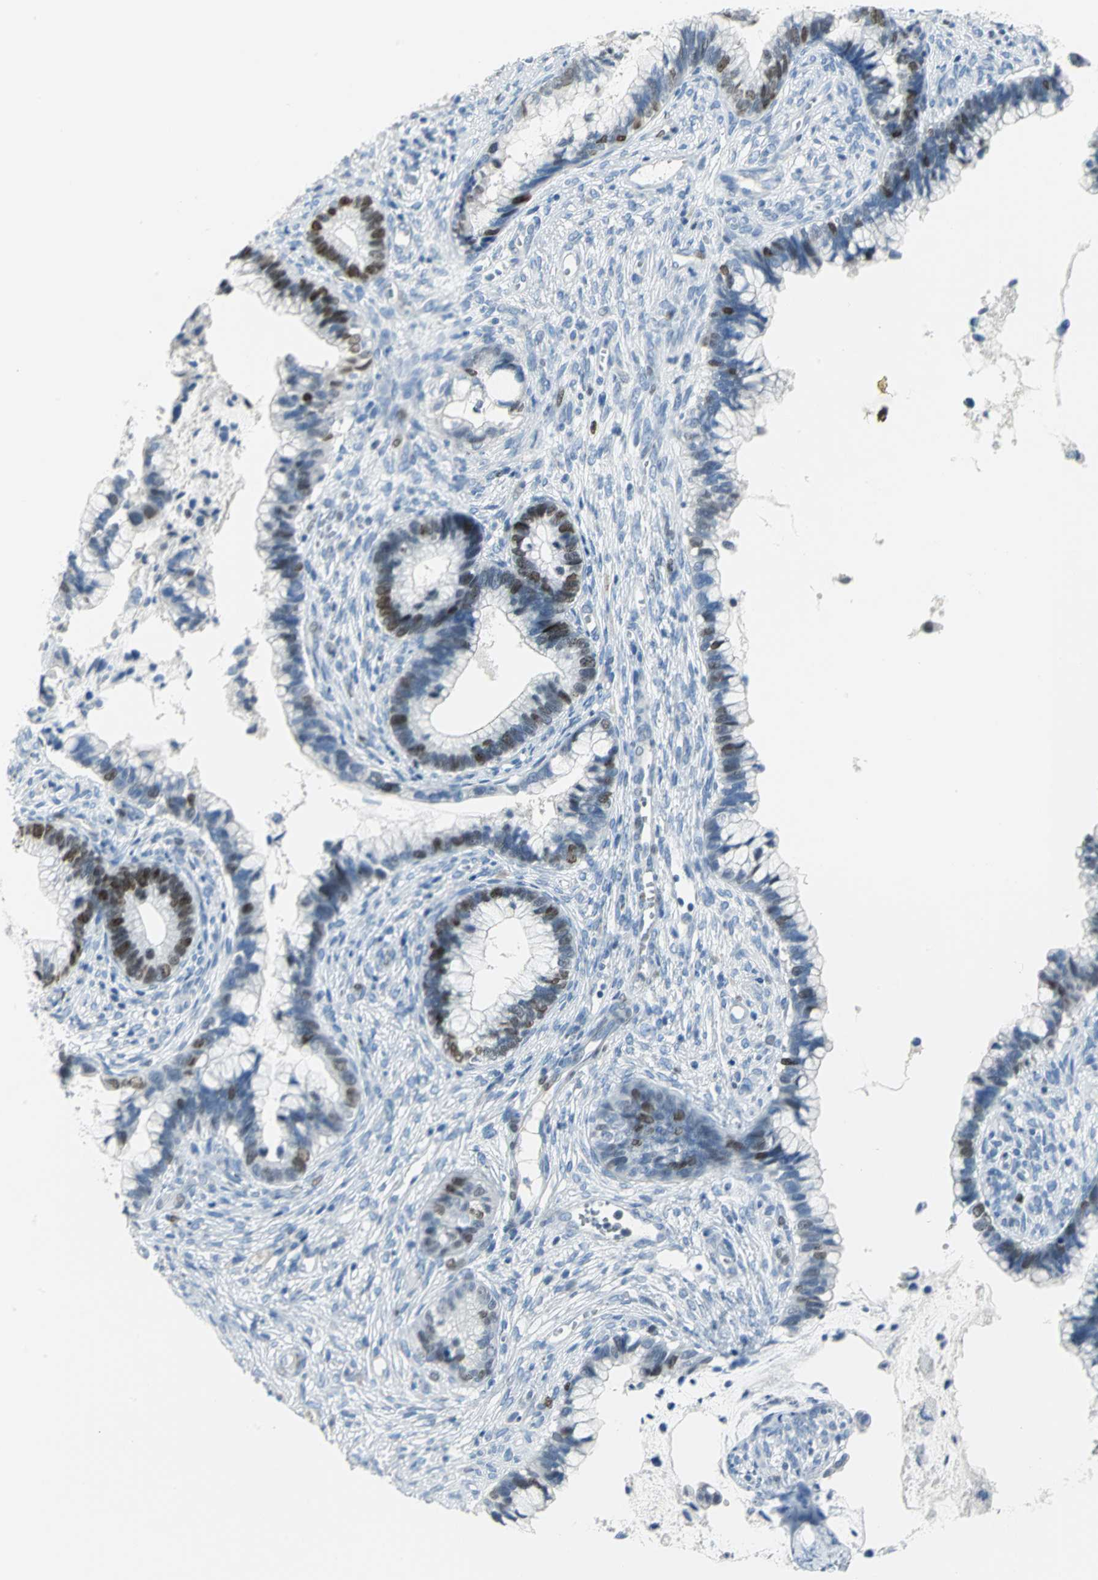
{"staining": {"intensity": "moderate", "quantity": "25%-75%", "location": "nuclear"}, "tissue": "cervical cancer", "cell_type": "Tumor cells", "image_type": "cancer", "snomed": [{"axis": "morphology", "description": "Adenocarcinoma, NOS"}, {"axis": "topography", "description": "Cervix"}], "caption": "A photomicrograph of cervical cancer (adenocarcinoma) stained for a protein reveals moderate nuclear brown staining in tumor cells.", "gene": "MCM3", "patient": {"sex": "female", "age": 44}}